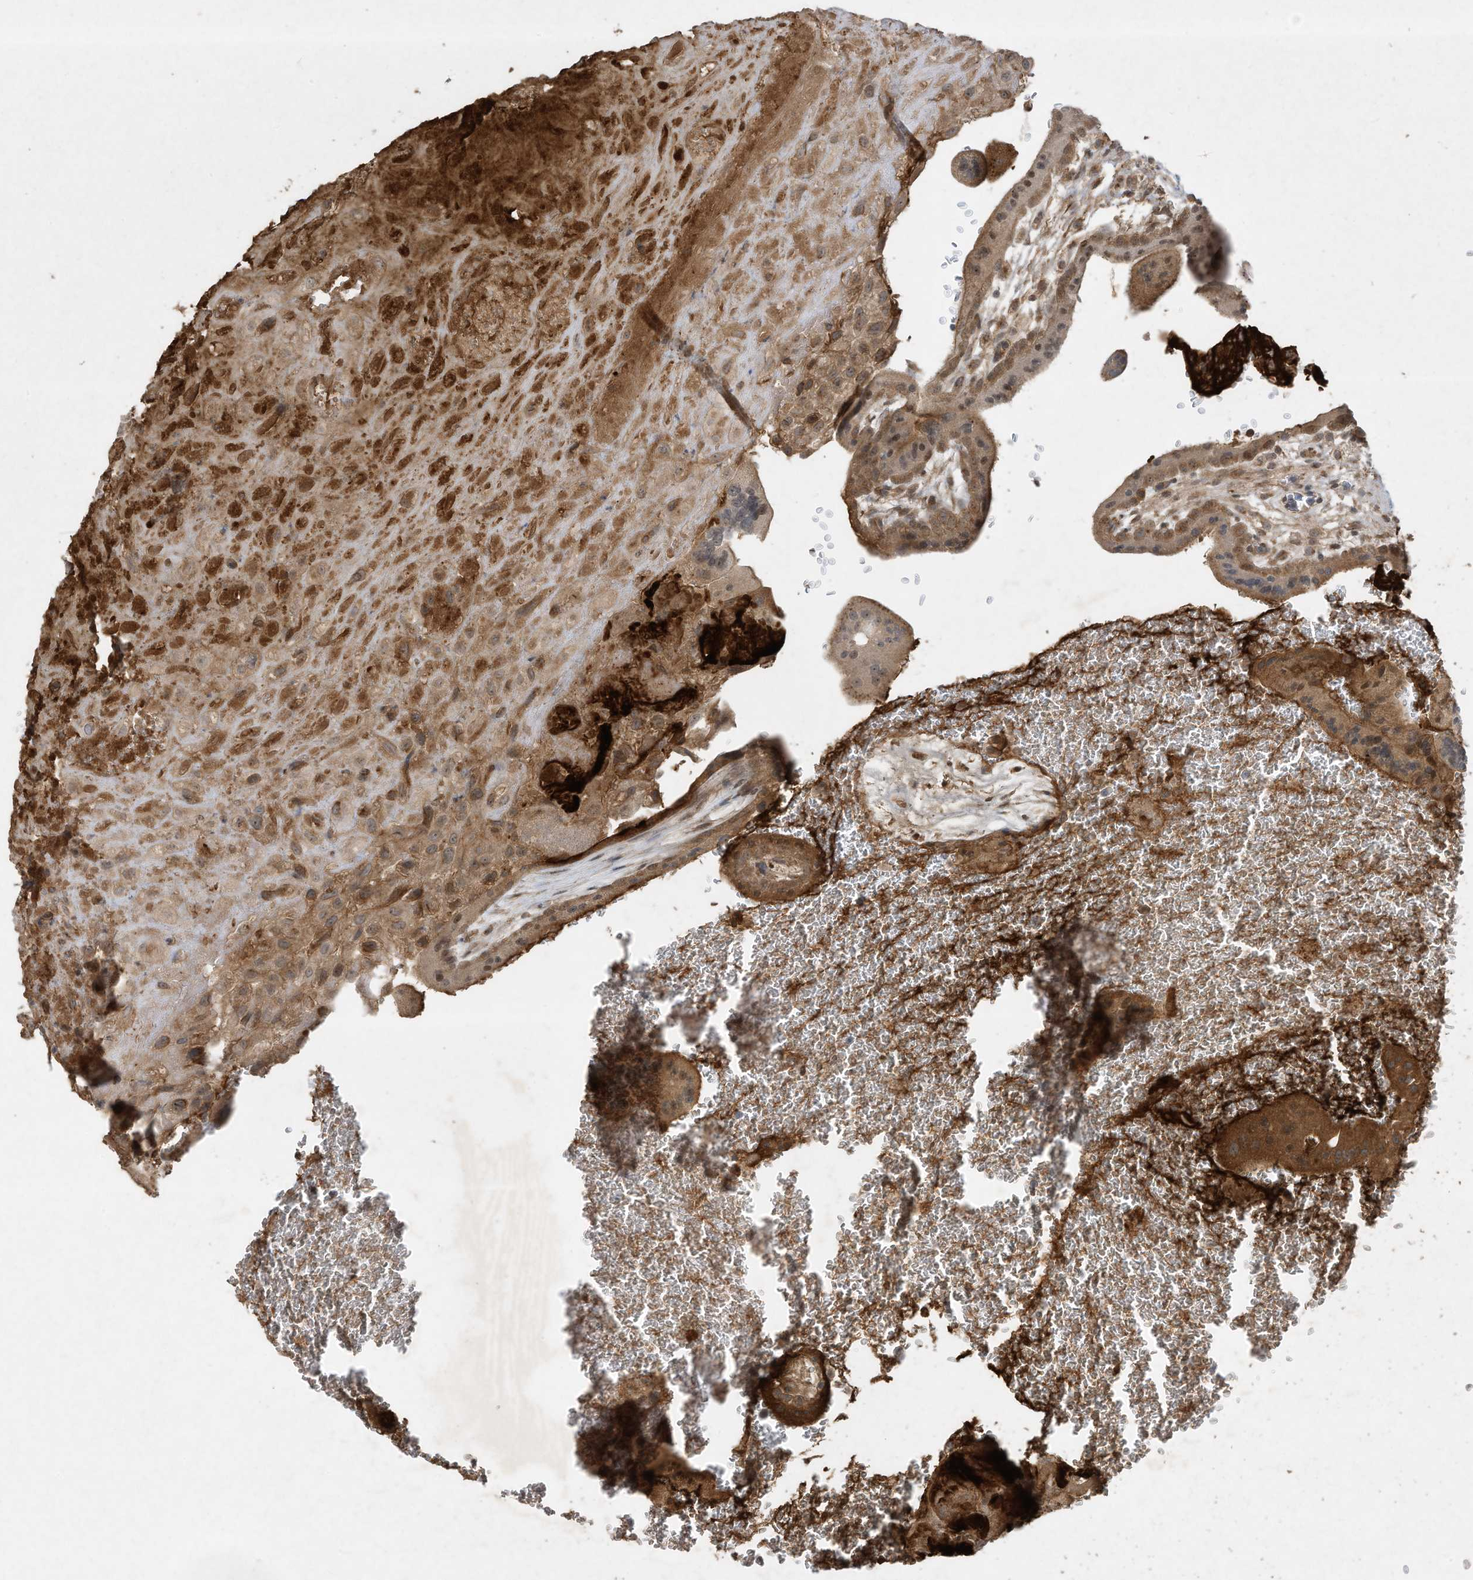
{"staining": {"intensity": "moderate", "quantity": ">75%", "location": "cytoplasmic/membranous"}, "tissue": "placenta", "cell_type": "Decidual cells", "image_type": "normal", "snomed": [{"axis": "morphology", "description": "Normal tissue, NOS"}, {"axis": "topography", "description": "Placenta"}], "caption": "IHC photomicrograph of benign placenta: human placenta stained using immunohistochemistry demonstrates medium levels of moderate protein expression localized specifically in the cytoplasmic/membranous of decidual cells, appearing as a cytoplasmic/membranous brown color.", "gene": "FETUB", "patient": {"sex": "female", "age": 35}}